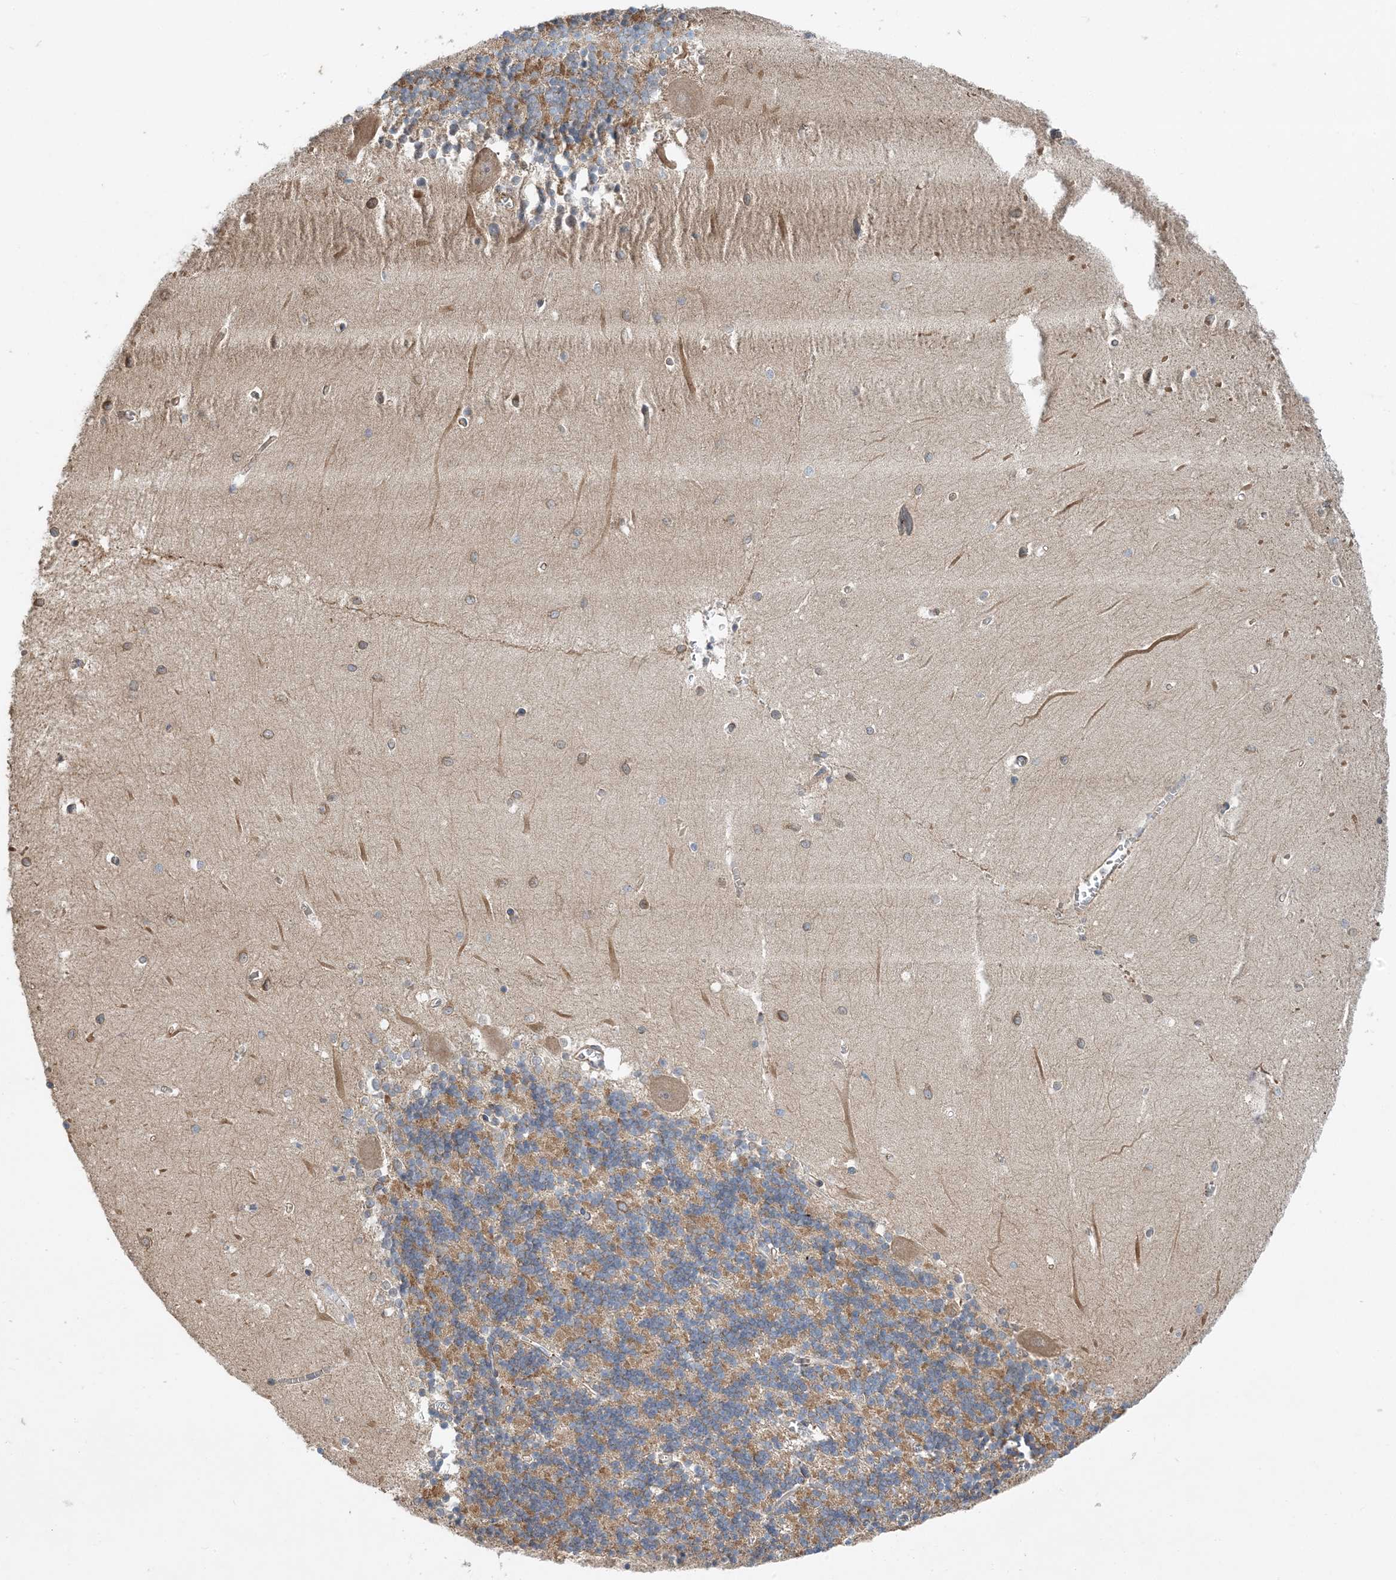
{"staining": {"intensity": "moderate", "quantity": ">75%", "location": "cytoplasmic/membranous"}, "tissue": "cerebellum", "cell_type": "Cells in granular layer", "image_type": "normal", "snomed": [{"axis": "morphology", "description": "Normal tissue, NOS"}, {"axis": "topography", "description": "Cerebellum"}], "caption": "Immunohistochemical staining of unremarkable human cerebellum demonstrates >75% levels of moderate cytoplasmic/membranous protein staining in approximately >75% of cells in granular layer. The staining was performed using DAB to visualize the protein expression in brown, while the nuclei were stained in blue with hematoxylin (Magnification: 20x).", "gene": "SIDT1", "patient": {"sex": "male", "age": 37}}